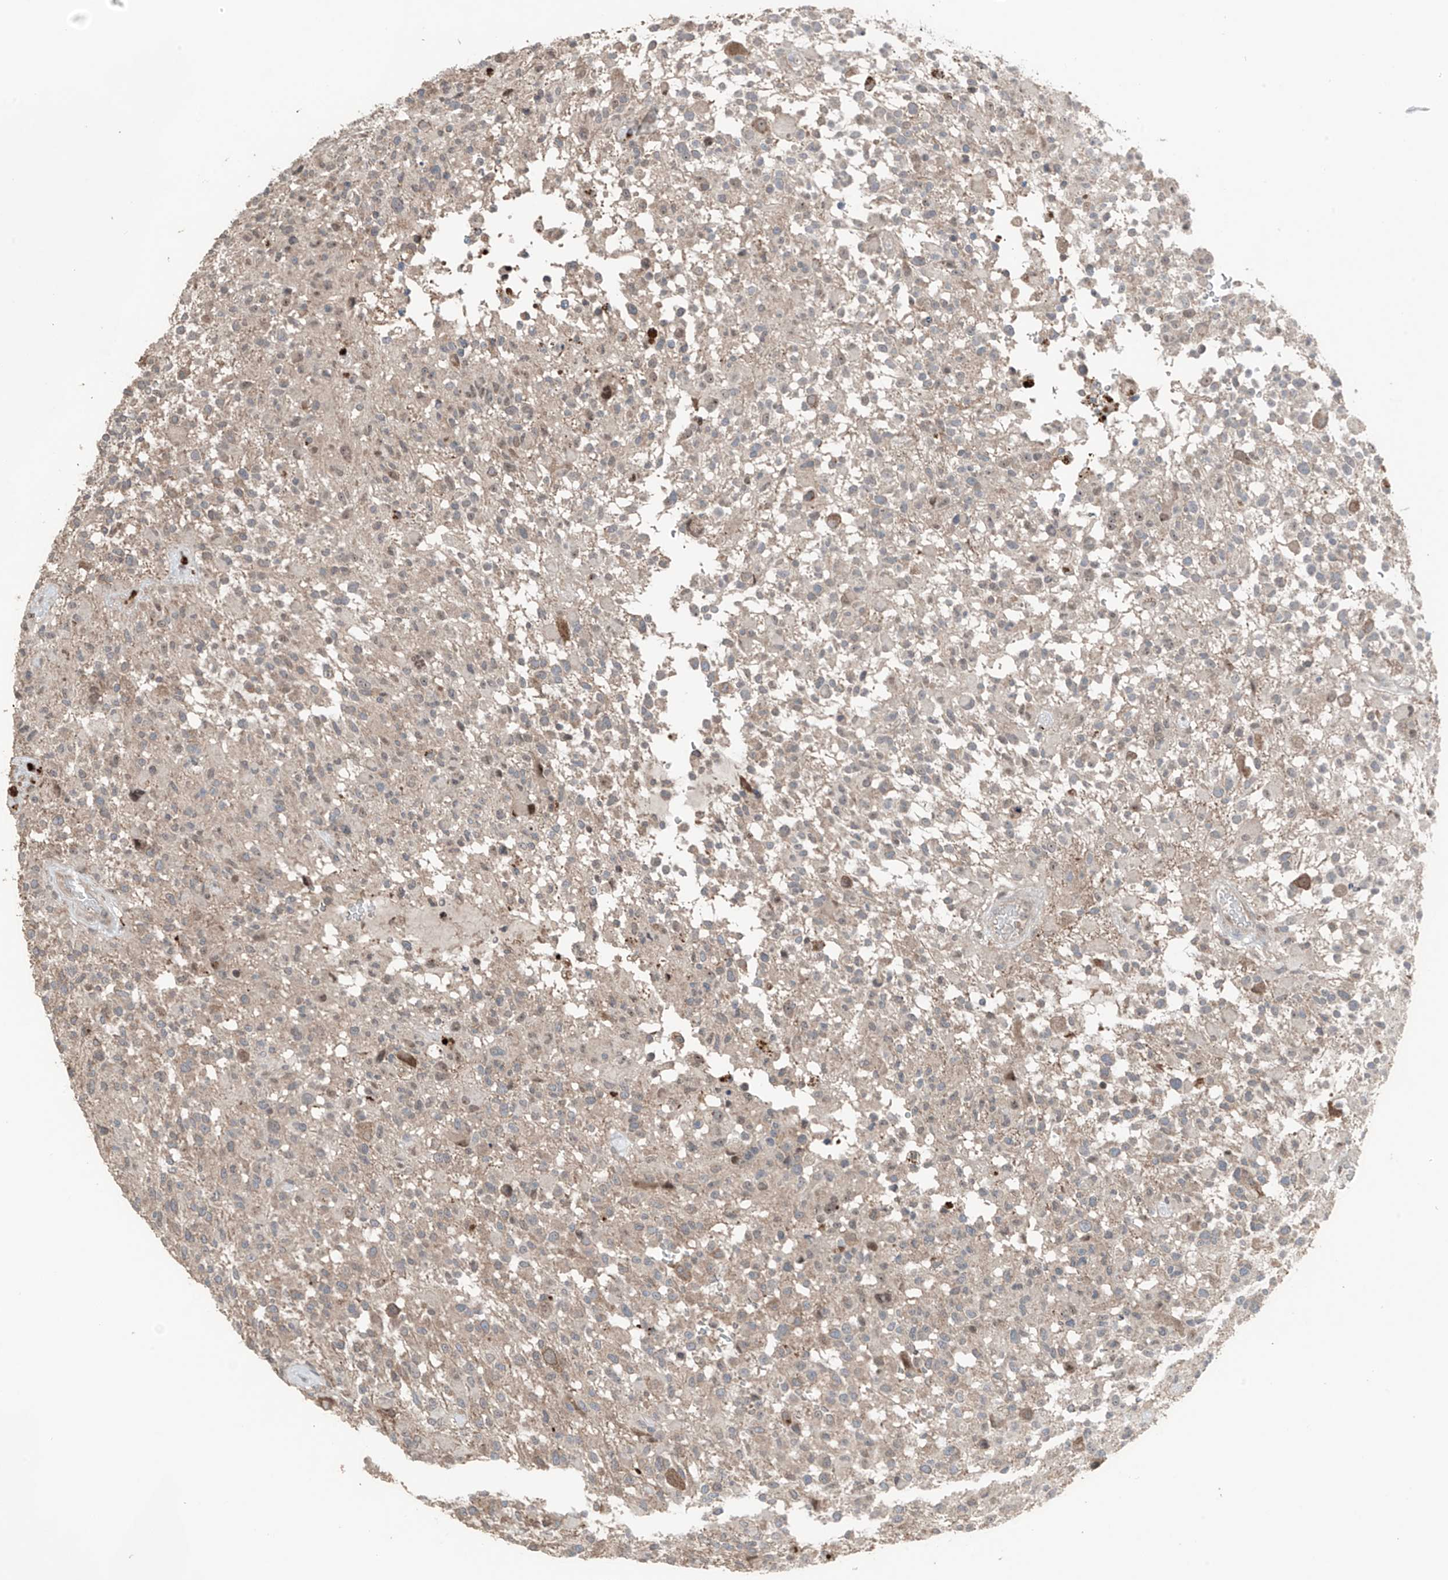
{"staining": {"intensity": "negative", "quantity": "none", "location": "none"}, "tissue": "glioma", "cell_type": "Tumor cells", "image_type": "cancer", "snomed": [{"axis": "morphology", "description": "Glioma, malignant, High grade"}, {"axis": "morphology", "description": "Glioblastoma, NOS"}, {"axis": "topography", "description": "Brain"}], "caption": "IHC histopathology image of human glioma stained for a protein (brown), which demonstrates no expression in tumor cells.", "gene": "TXNDC9", "patient": {"sex": "male", "age": 60}}